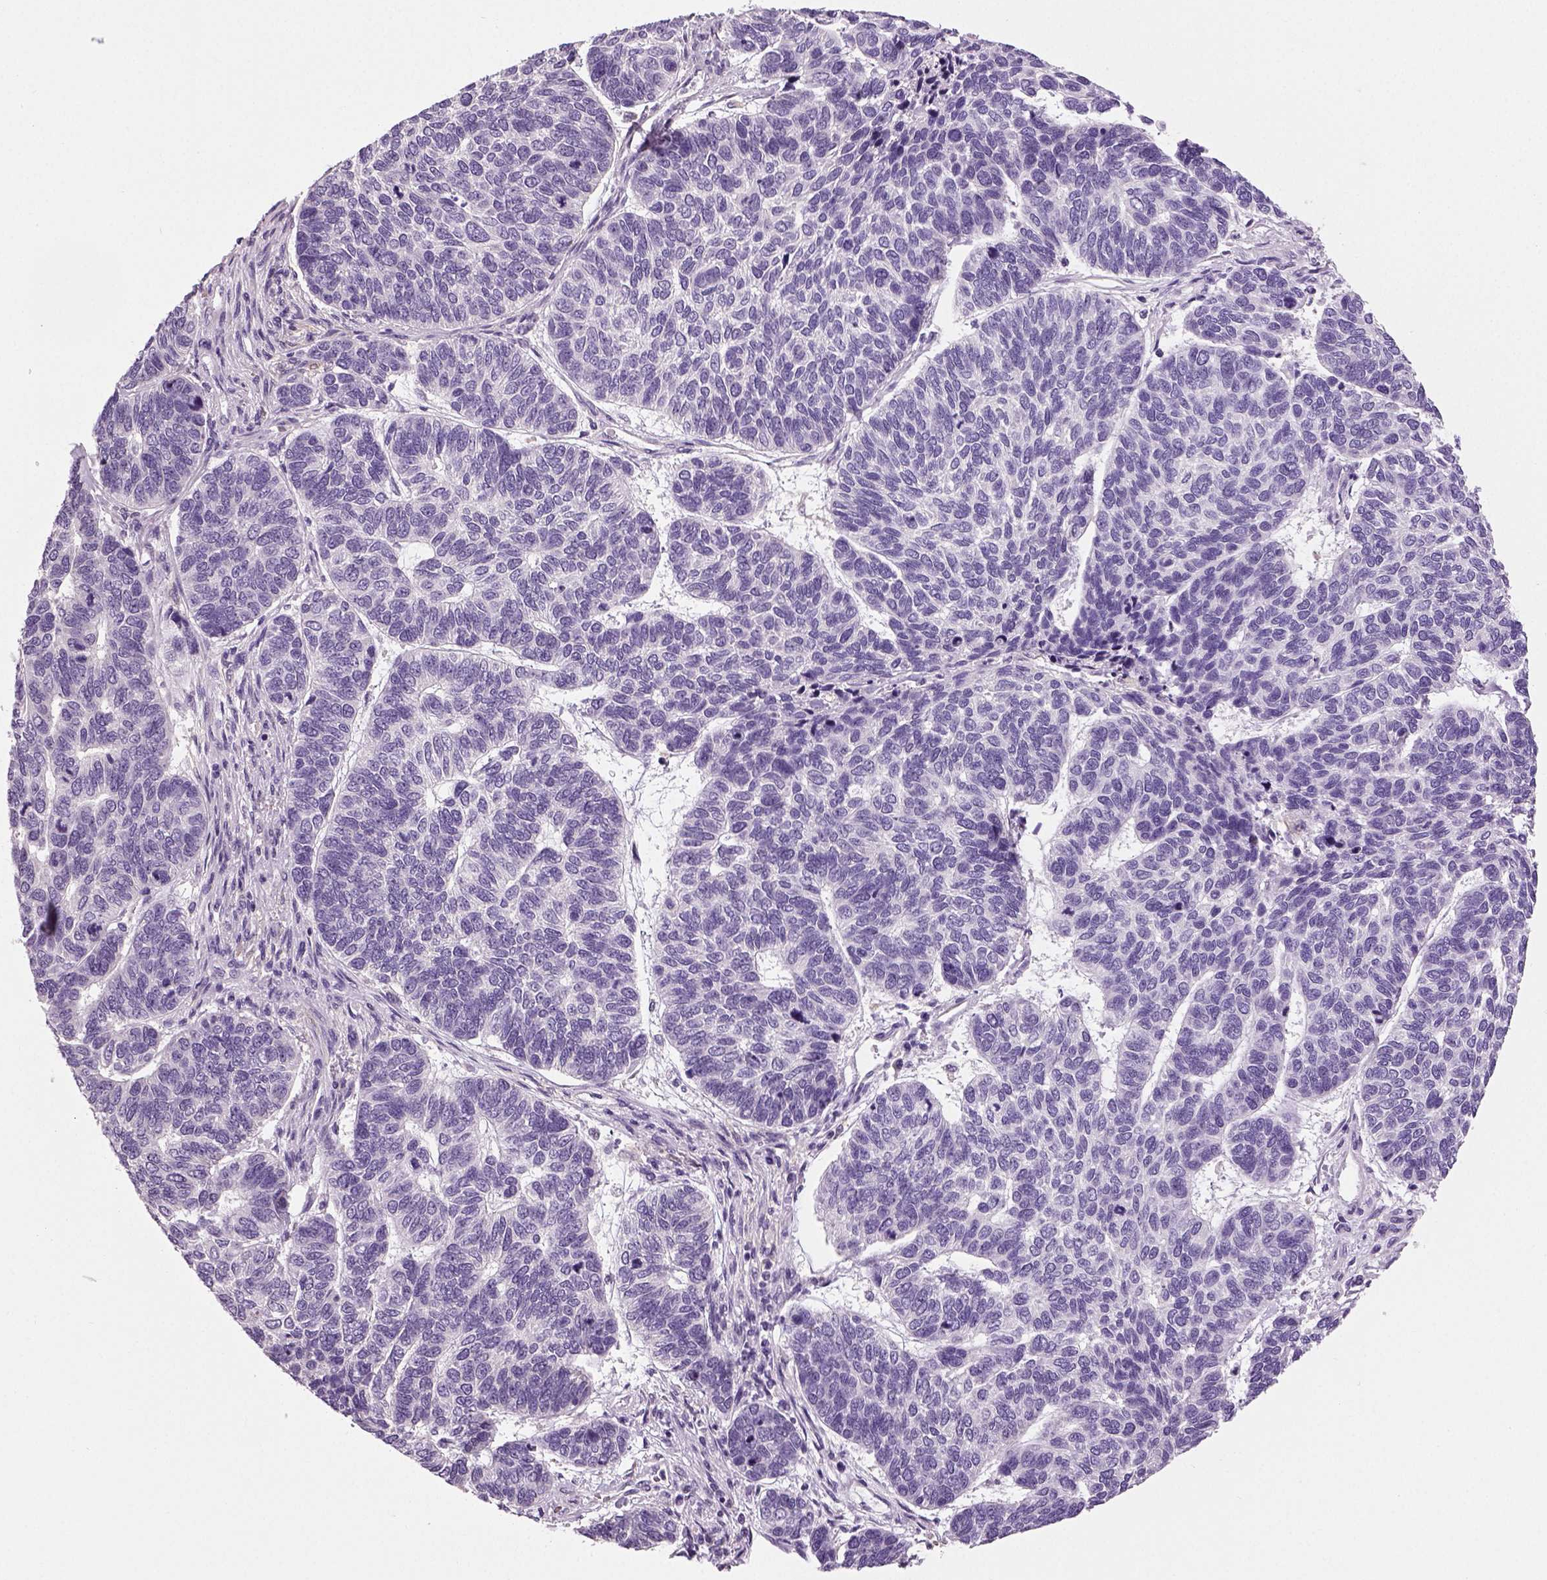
{"staining": {"intensity": "negative", "quantity": "none", "location": "none"}, "tissue": "skin cancer", "cell_type": "Tumor cells", "image_type": "cancer", "snomed": [{"axis": "morphology", "description": "Basal cell carcinoma"}, {"axis": "topography", "description": "Skin"}], "caption": "A high-resolution histopathology image shows IHC staining of basal cell carcinoma (skin), which exhibits no significant expression in tumor cells.", "gene": "NECAB2", "patient": {"sex": "female", "age": 65}}